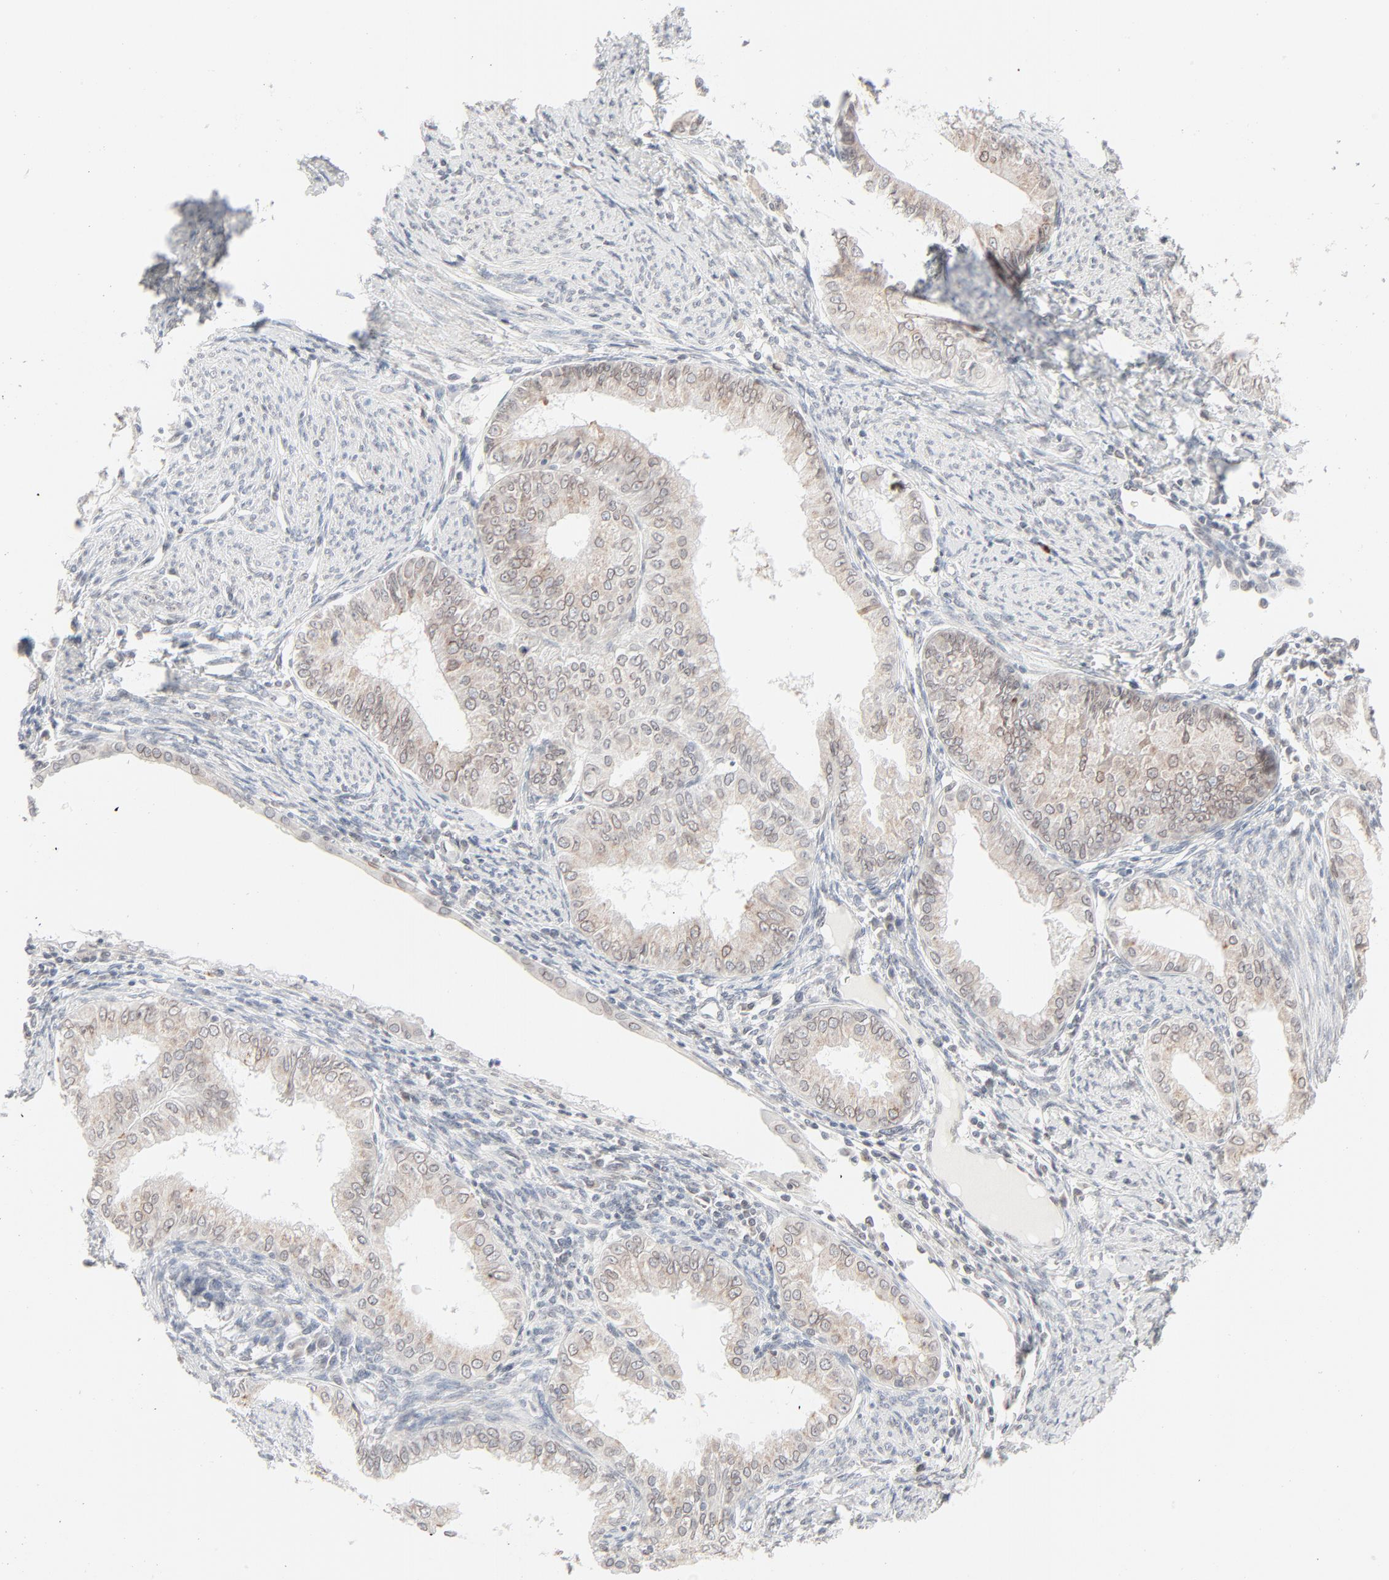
{"staining": {"intensity": "weak", "quantity": "25%-75%", "location": "cytoplasmic/membranous,nuclear"}, "tissue": "endometrial cancer", "cell_type": "Tumor cells", "image_type": "cancer", "snomed": [{"axis": "morphology", "description": "Adenocarcinoma, NOS"}, {"axis": "topography", "description": "Endometrium"}], "caption": "Weak cytoplasmic/membranous and nuclear protein staining is appreciated in approximately 25%-75% of tumor cells in endometrial cancer (adenocarcinoma).", "gene": "MAD1L1", "patient": {"sex": "female", "age": 76}}